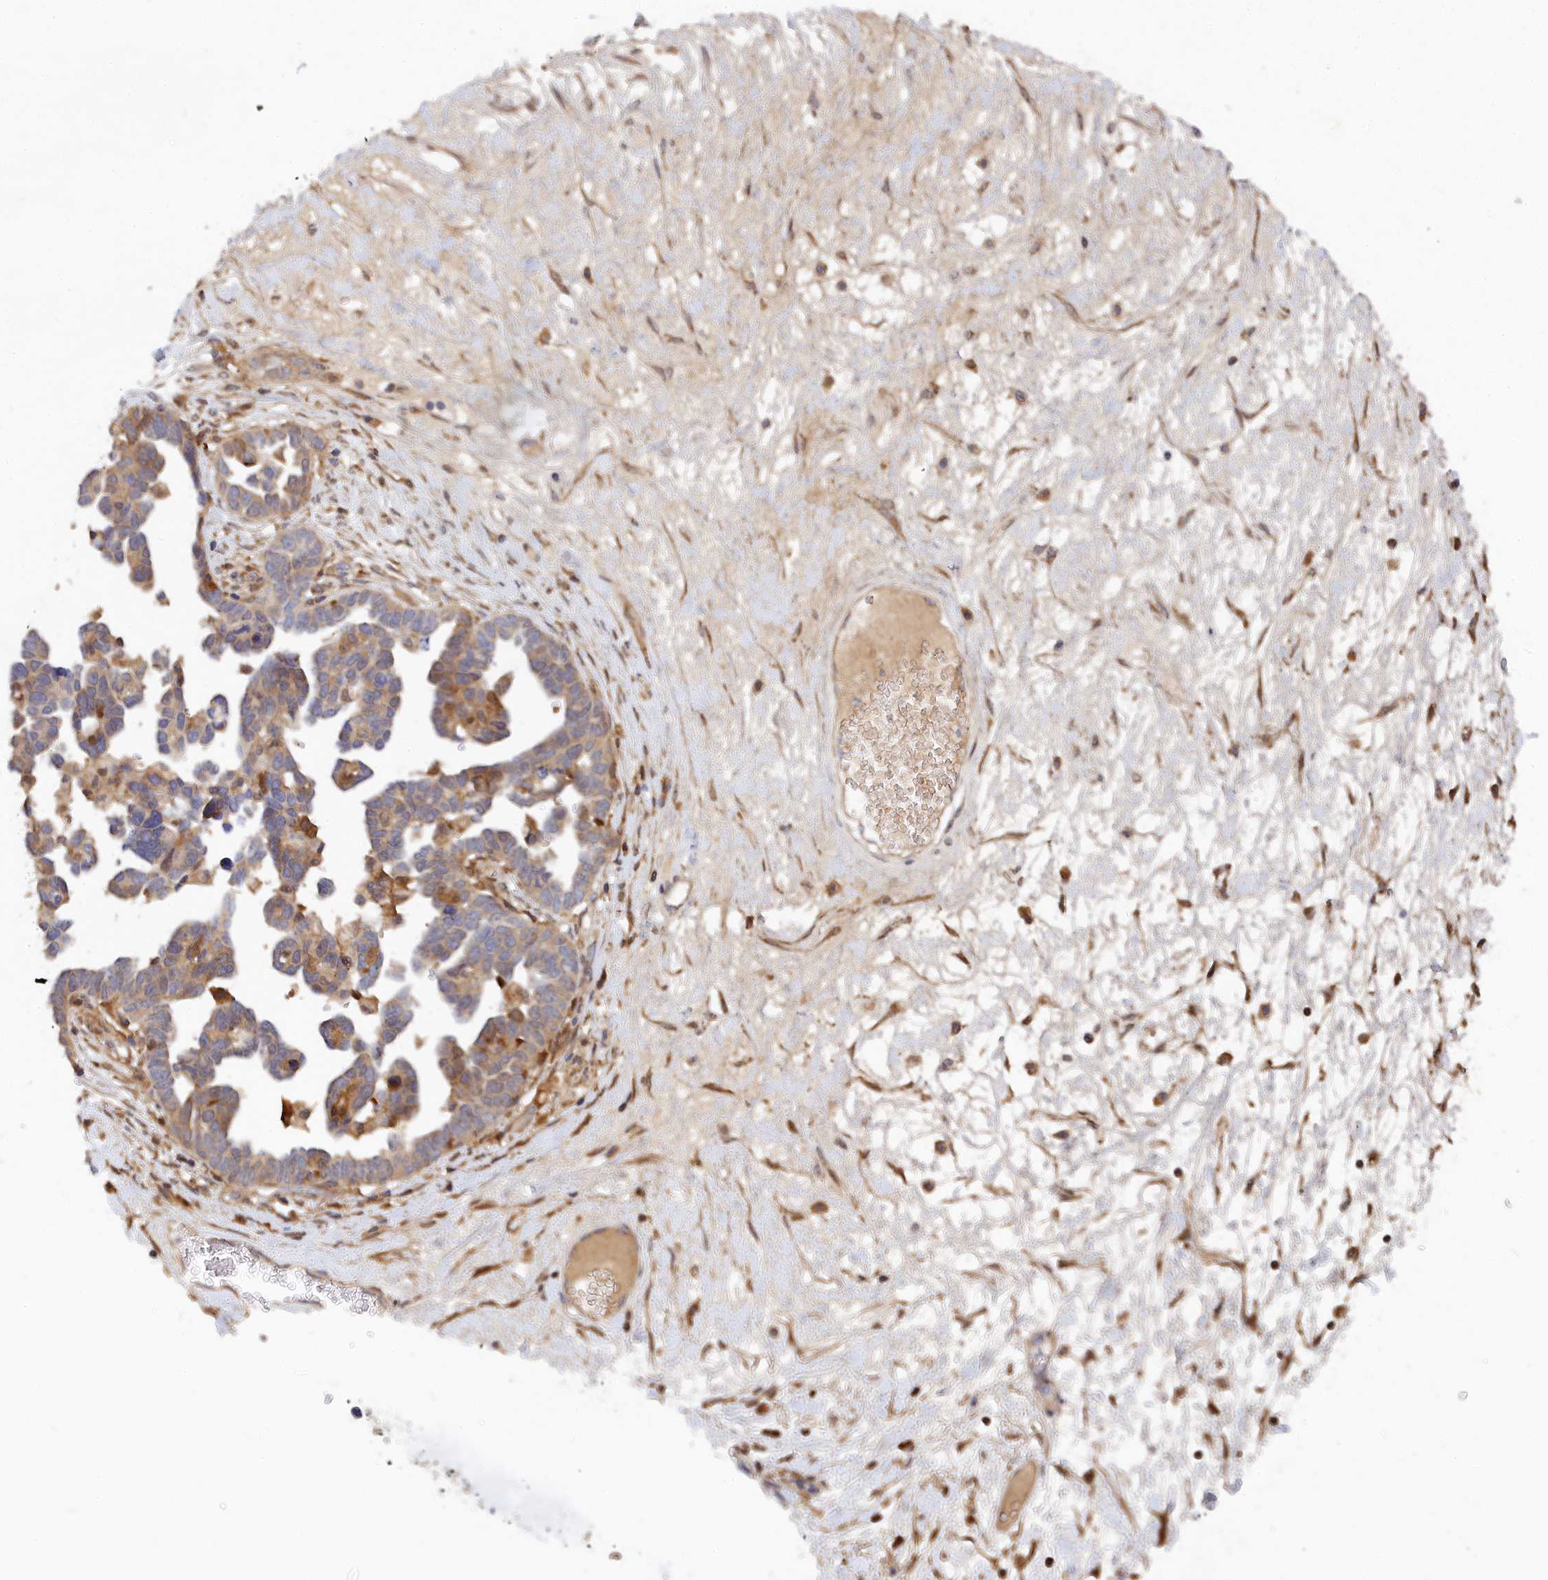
{"staining": {"intensity": "moderate", "quantity": "<25%", "location": "cytoplasmic/membranous"}, "tissue": "ovarian cancer", "cell_type": "Tumor cells", "image_type": "cancer", "snomed": [{"axis": "morphology", "description": "Cystadenocarcinoma, serous, NOS"}, {"axis": "topography", "description": "Ovary"}], "caption": "Ovarian serous cystadenocarcinoma stained for a protein (brown) shows moderate cytoplasmic/membranous positive staining in approximately <25% of tumor cells.", "gene": "SPATA5L1", "patient": {"sex": "female", "age": 54}}